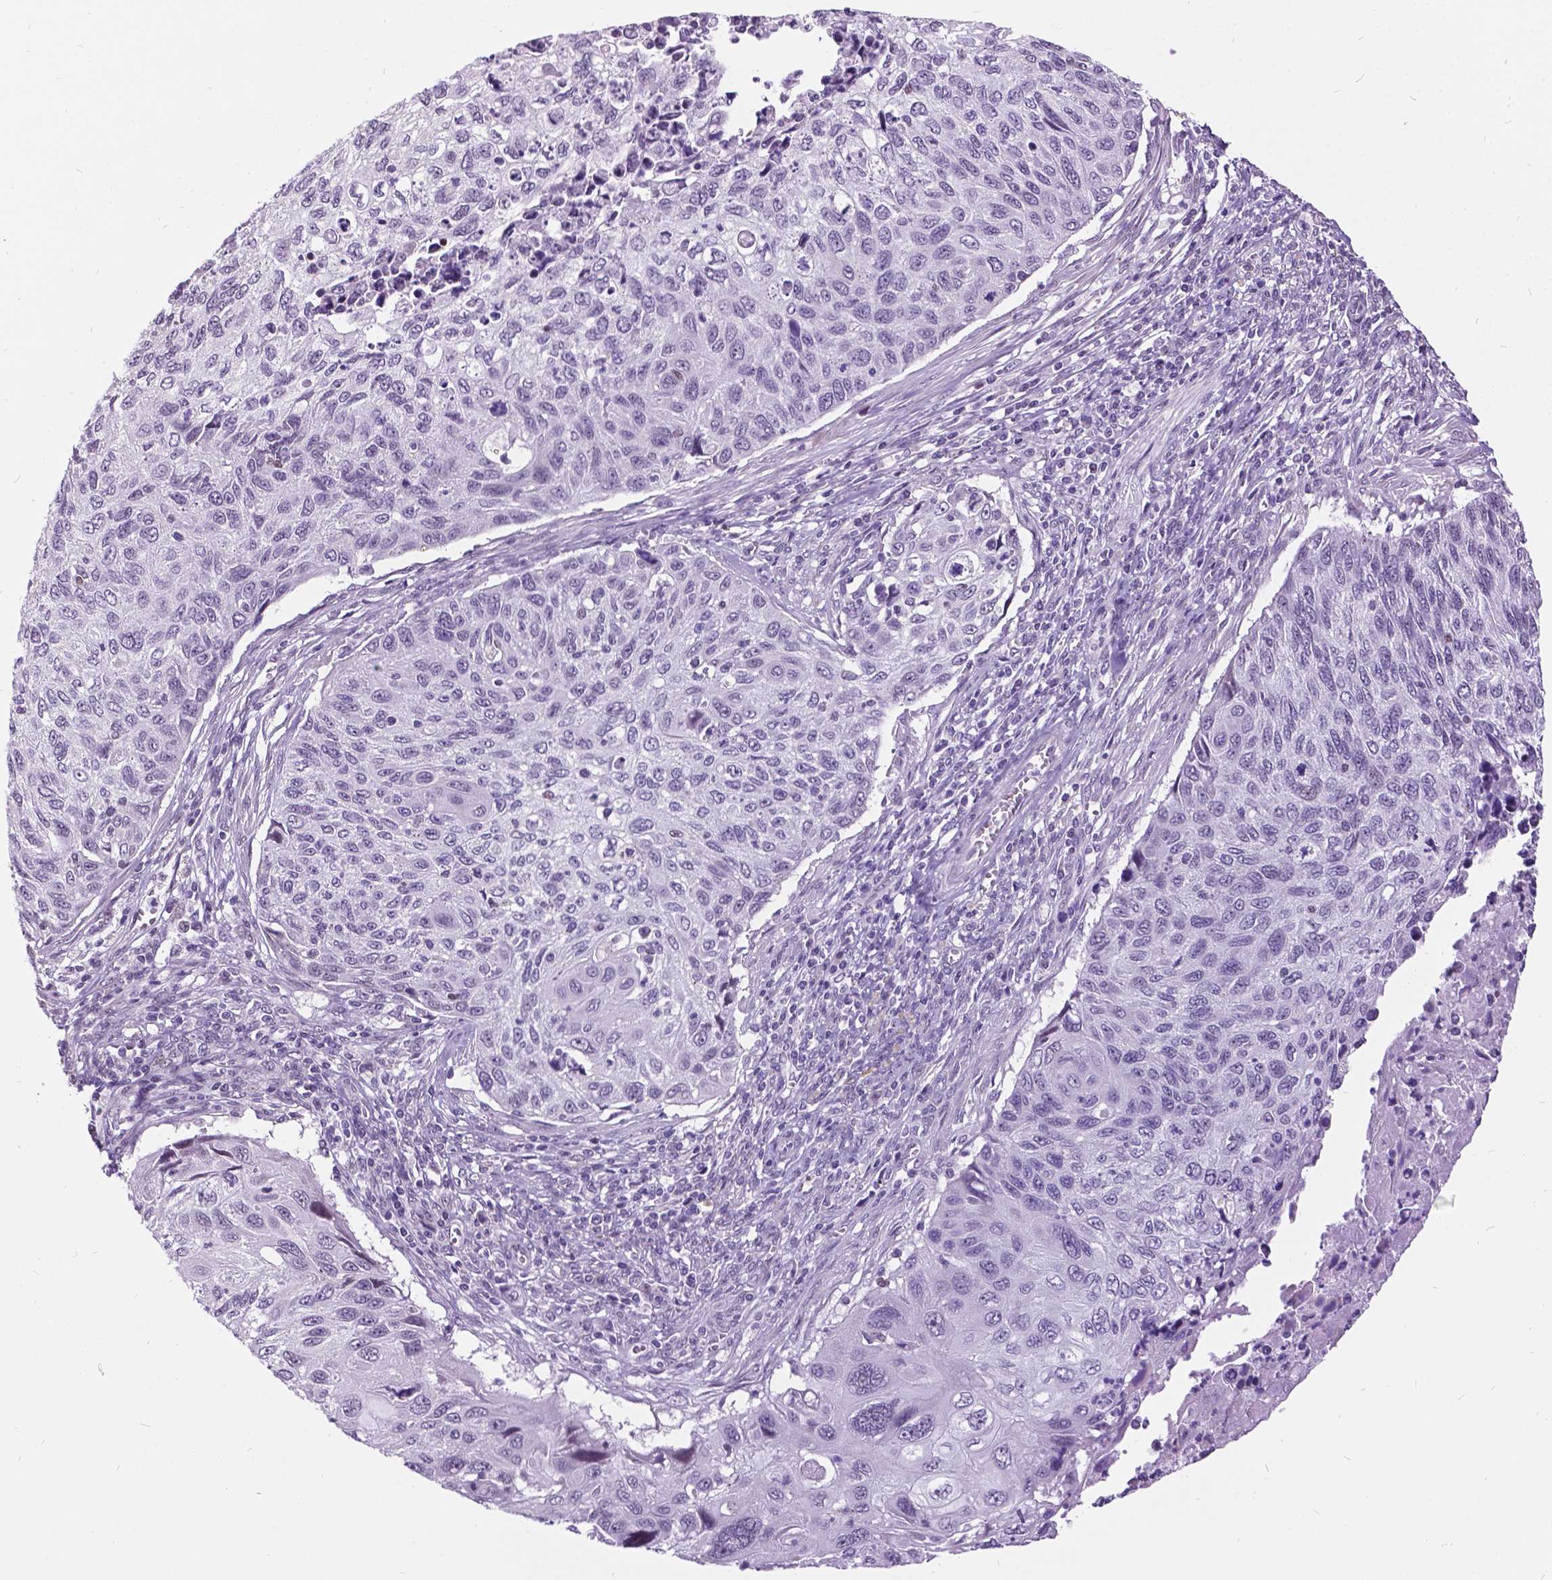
{"staining": {"intensity": "negative", "quantity": "none", "location": "none"}, "tissue": "cervical cancer", "cell_type": "Tumor cells", "image_type": "cancer", "snomed": [{"axis": "morphology", "description": "Squamous cell carcinoma, NOS"}, {"axis": "topography", "description": "Cervix"}], "caption": "Tumor cells show no significant protein positivity in cervical squamous cell carcinoma. Nuclei are stained in blue.", "gene": "DPF3", "patient": {"sex": "female", "age": 70}}